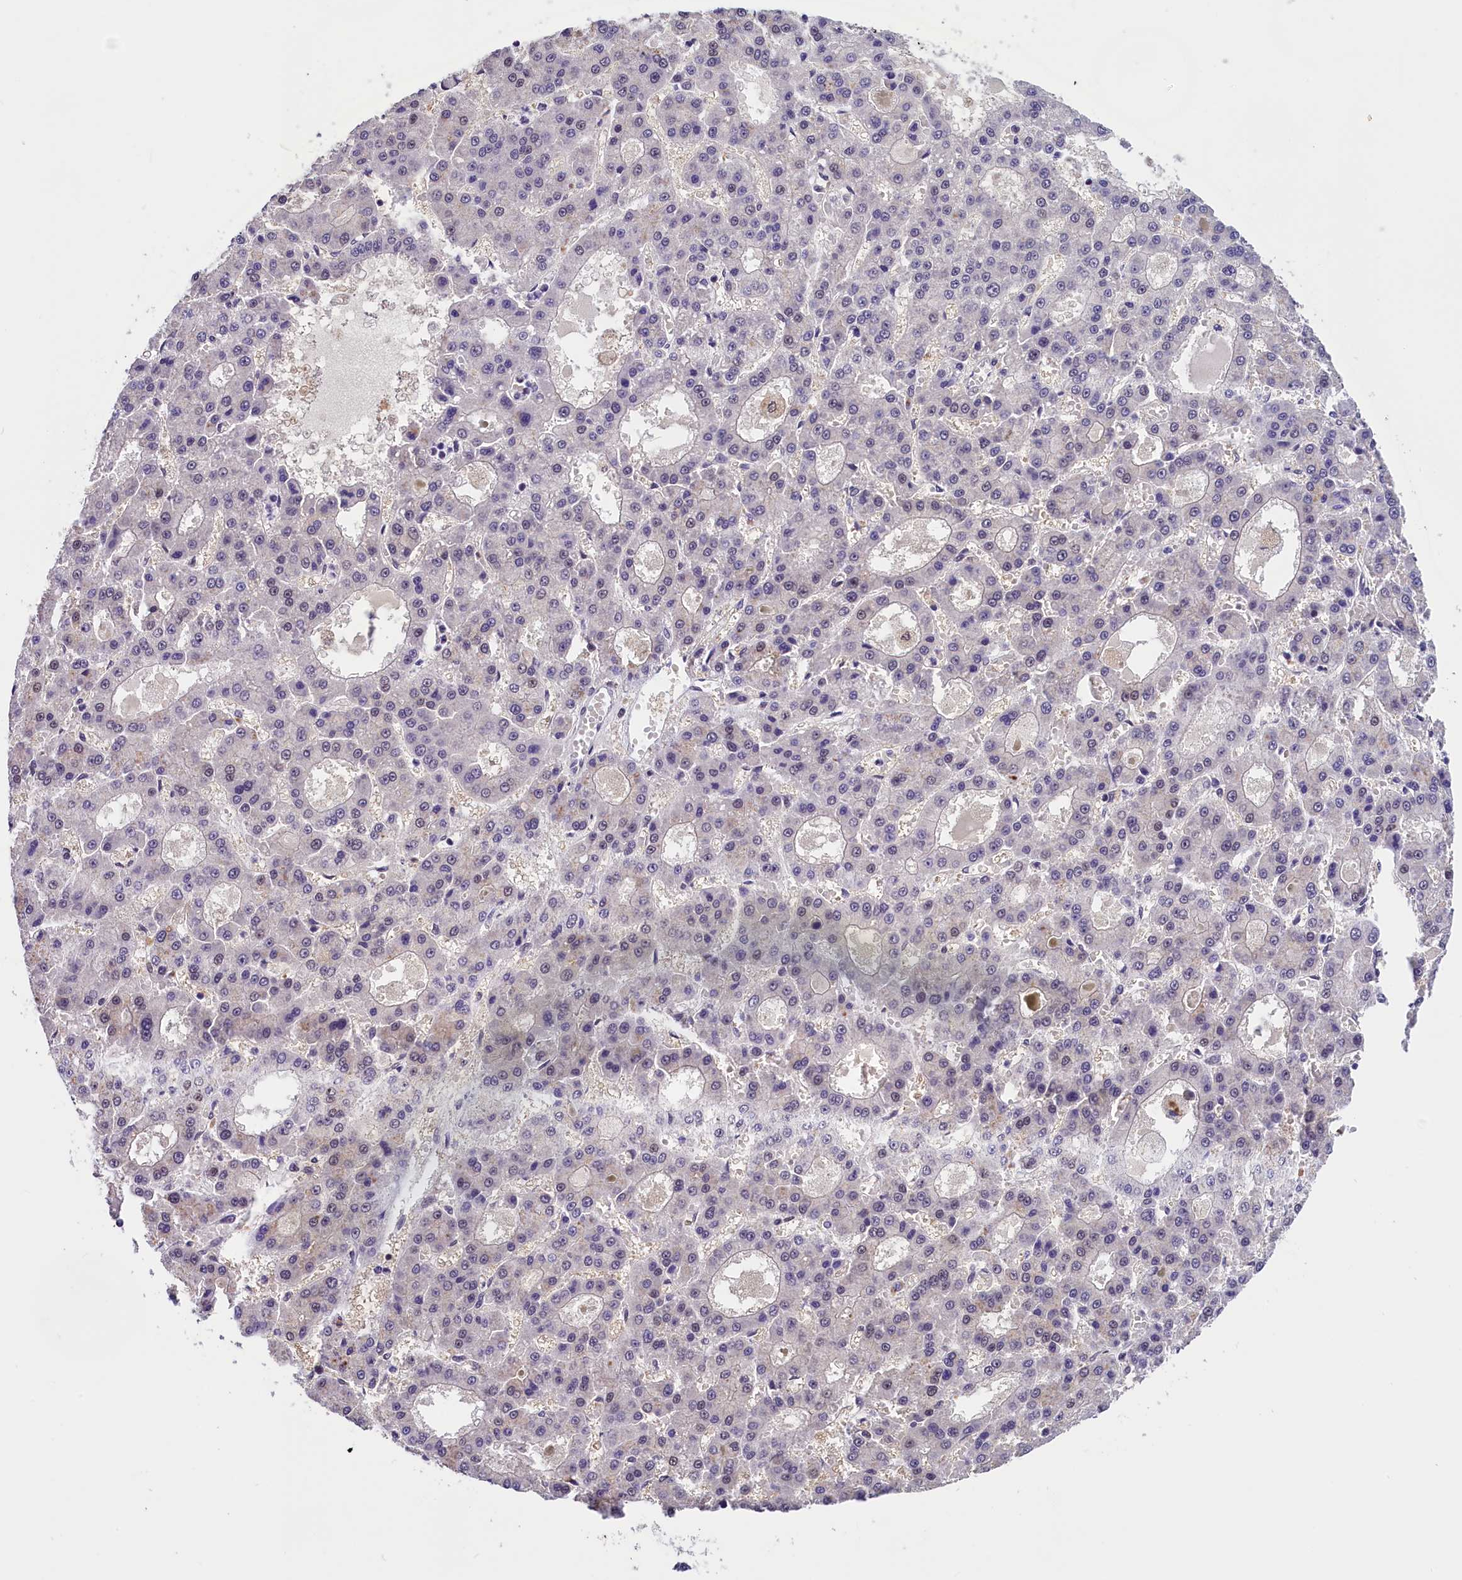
{"staining": {"intensity": "negative", "quantity": "none", "location": "none"}, "tissue": "liver cancer", "cell_type": "Tumor cells", "image_type": "cancer", "snomed": [{"axis": "morphology", "description": "Carcinoma, Hepatocellular, NOS"}, {"axis": "topography", "description": "Liver"}], "caption": "Immunohistochemistry of liver cancer (hepatocellular carcinoma) shows no positivity in tumor cells.", "gene": "ZC3H4", "patient": {"sex": "male", "age": 70}}